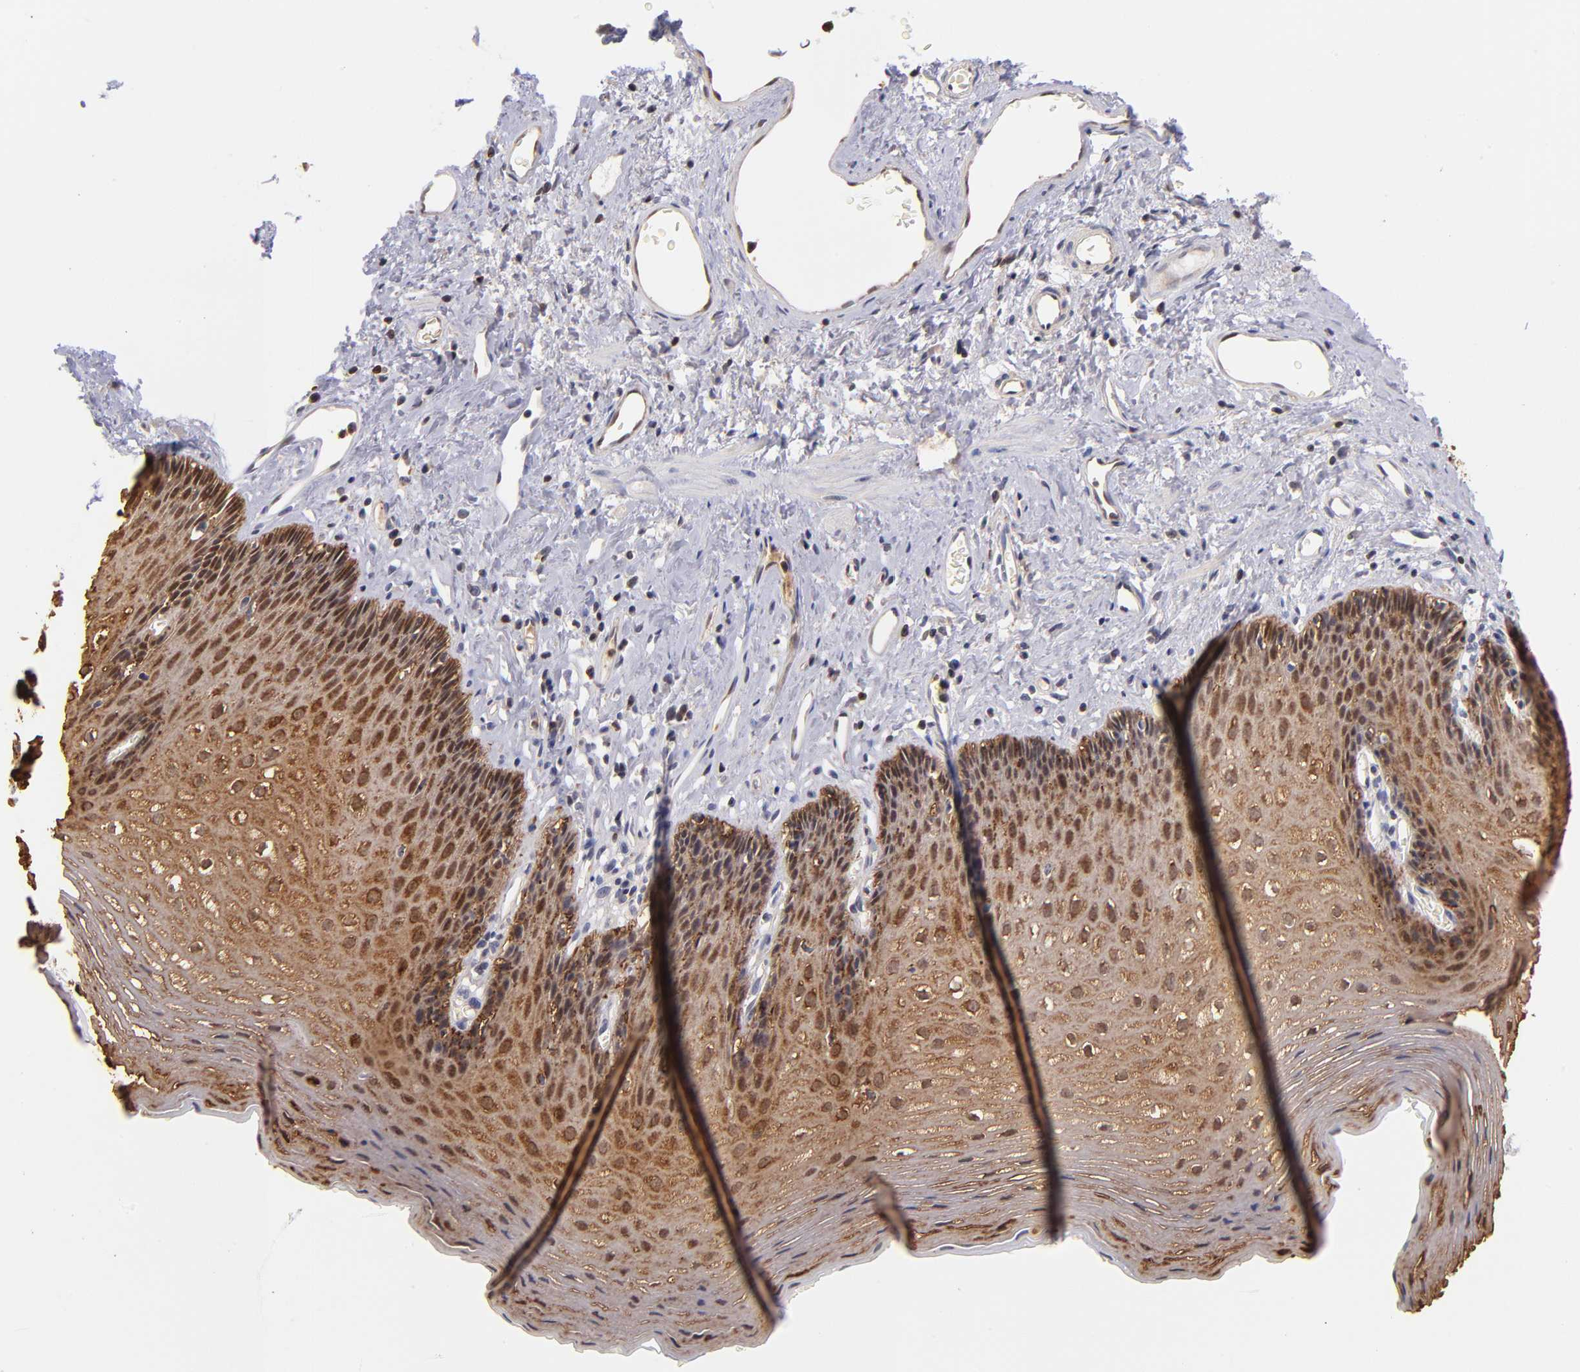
{"staining": {"intensity": "moderate", "quantity": ">75%", "location": "cytoplasmic/membranous,nuclear"}, "tissue": "esophagus", "cell_type": "Squamous epithelial cells", "image_type": "normal", "snomed": [{"axis": "morphology", "description": "Normal tissue, NOS"}, {"axis": "topography", "description": "Esophagus"}], "caption": "This image reveals benign esophagus stained with immunohistochemistry (IHC) to label a protein in brown. The cytoplasmic/membranous,nuclear of squamous epithelial cells show moderate positivity for the protein. Nuclei are counter-stained blue.", "gene": "YWHAB", "patient": {"sex": "female", "age": 70}}